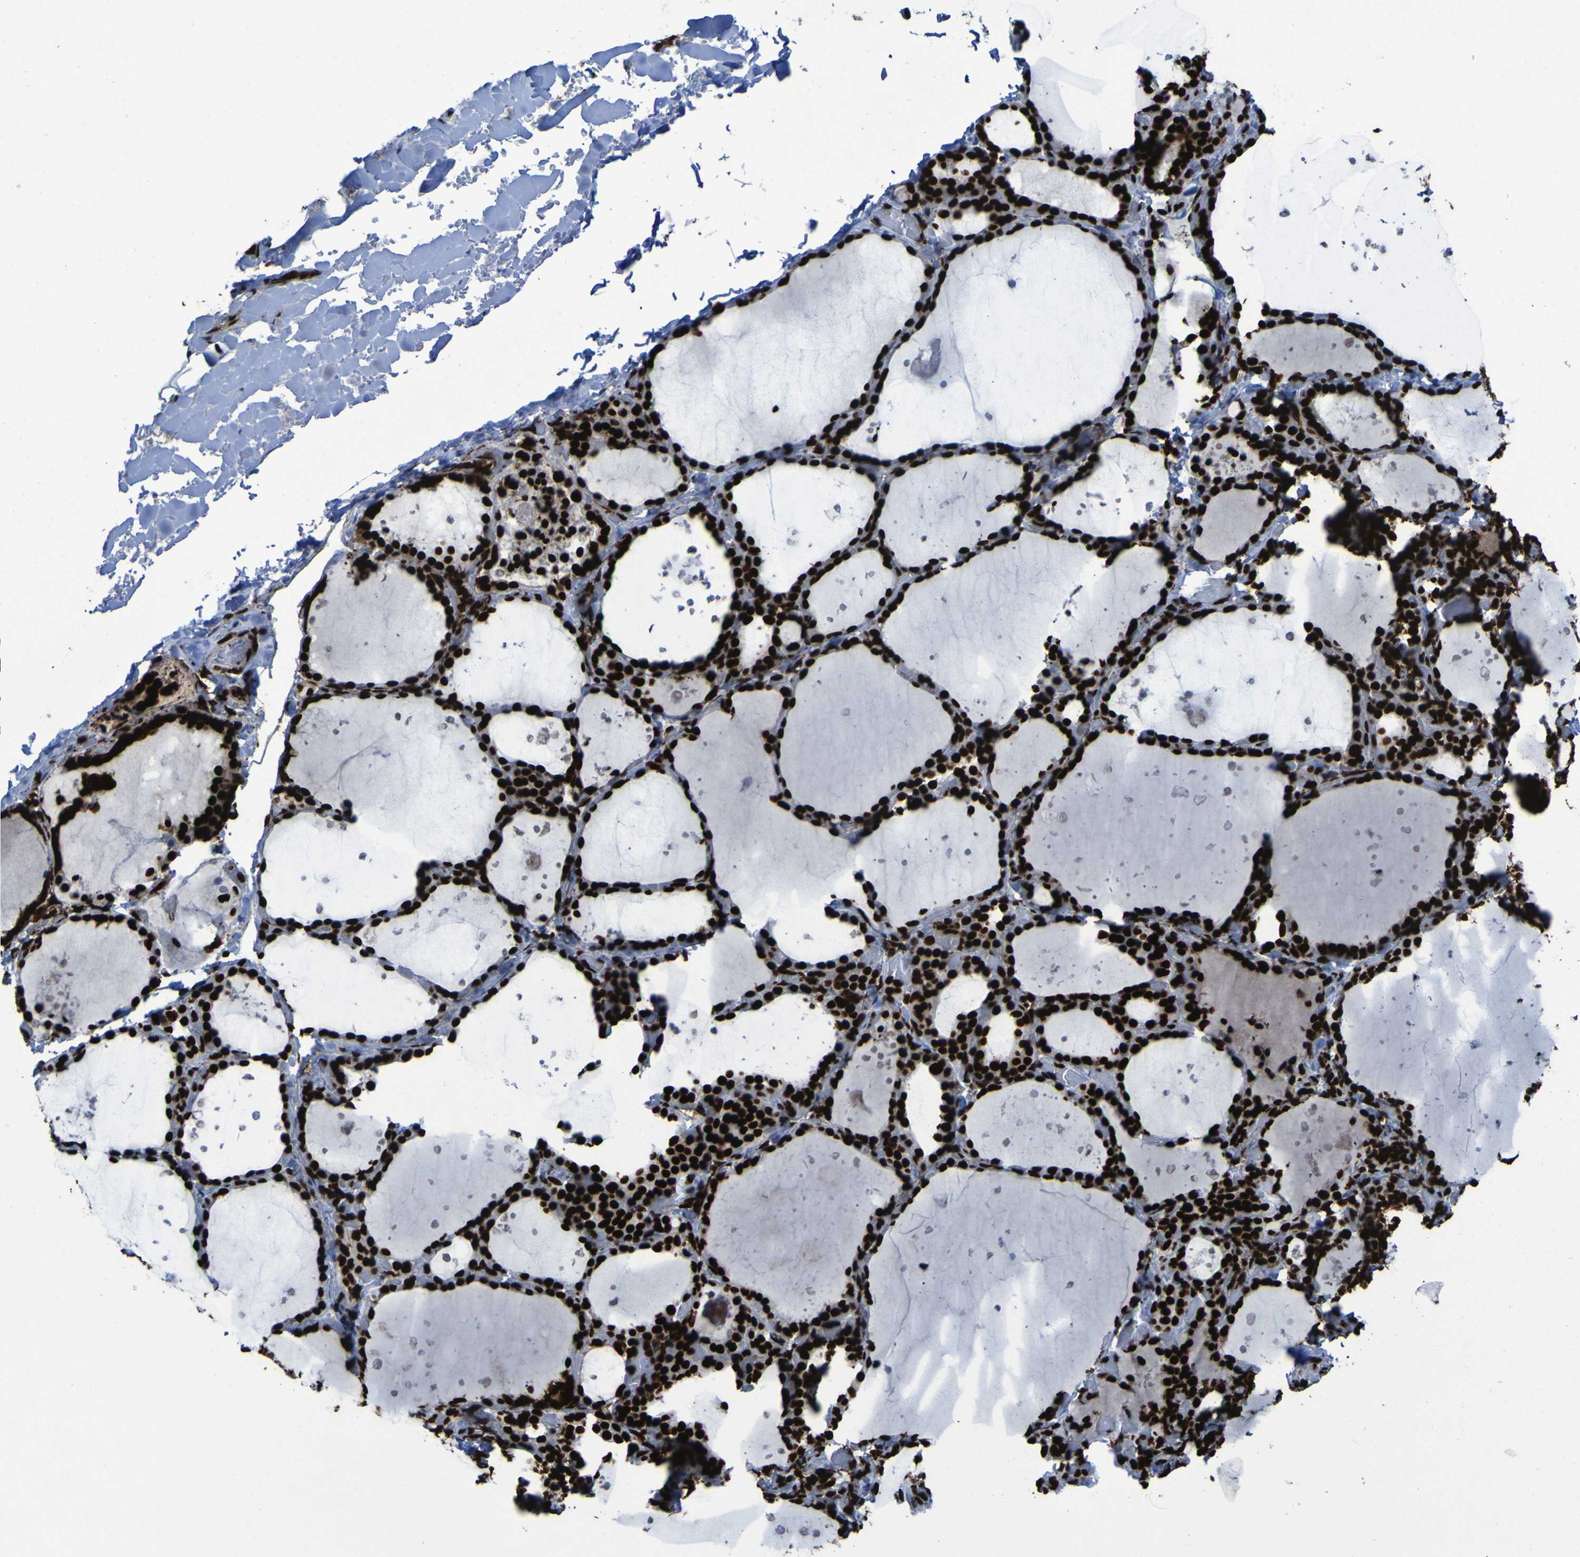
{"staining": {"intensity": "strong", "quantity": ">75%", "location": "nuclear"}, "tissue": "thyroid gland", "cell_type": "Glandular cells", "image_type": "normal", "snomed": [{"axis": "morphology", "description": "Normal tissue, NOS"}, {"axis": "topography", "description": "Thyroid gland"}], "caption": "Immunohistochemistry (DAB) staining of normal thyroid gland reveals strong nuclear protein positivity in approximately >75% of glandular cells.", "gene": "NPM1", "patient": {"sex": "female", "age": 44}}